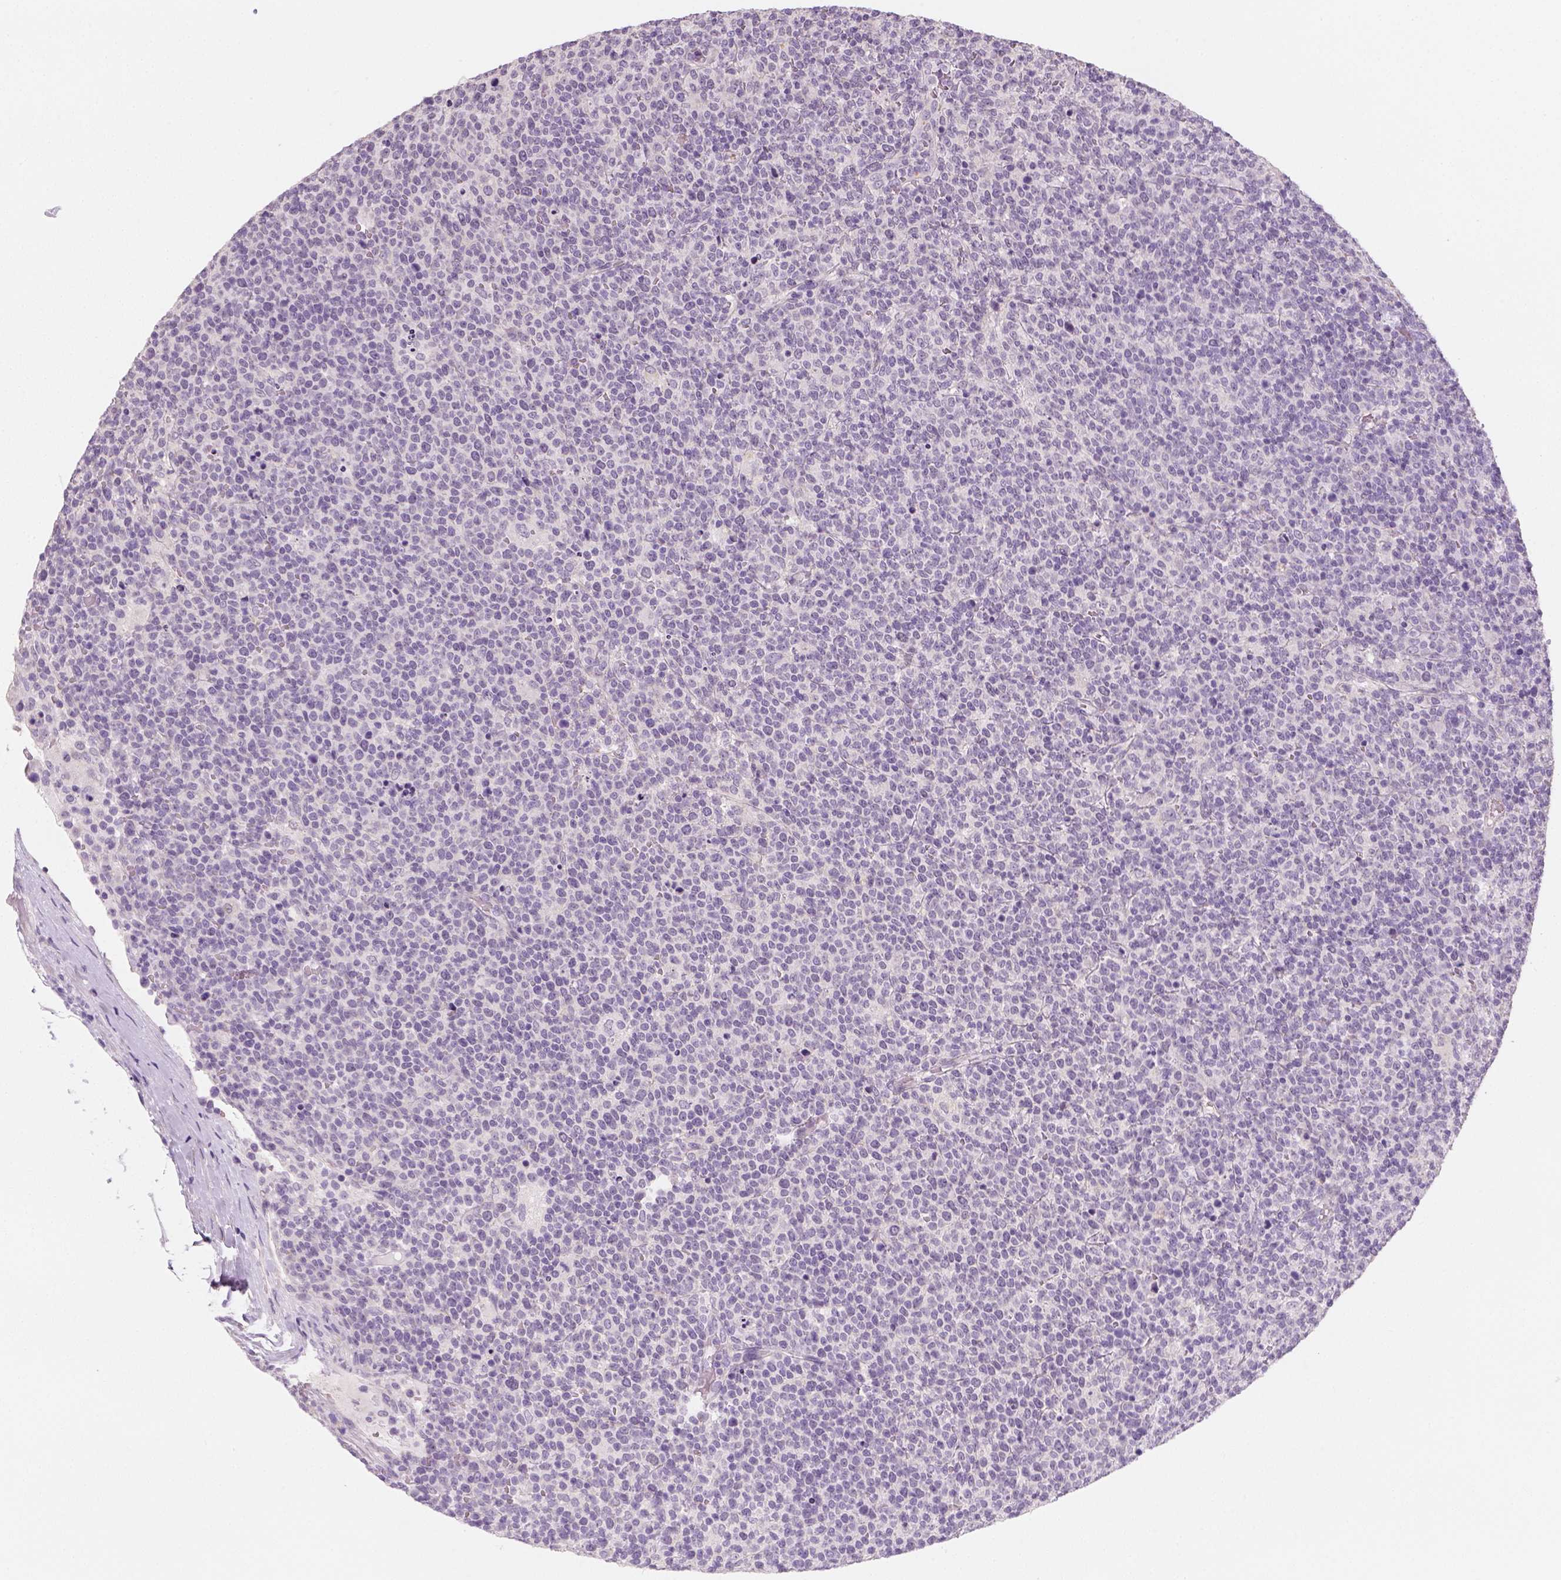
{"staining": {"intensity": "negative", "quantity": "none", "location": "none"}, "tissue": "lymphoma", "cell_type": "Tumor cells", "image_type": "cancer", "snomed": [{"axis": "morphology", "description": "Malignant lymphoma, non-Hodgkin's type, High grade"}, {"axis": "topography", "description": "Lymph node"}], "caption": "DAB (3,3'-diaminobenzidine) immunohistochemical staining of lymphoma shows no significant staining in tumor cells. The staining is performed using DAB (3,3'-diaminobenzidine) brown chromogen with nuclei counter-stained in using hematoxylin.", "gene": "FAM163B", "patient": {"sex": "male", "age": 61}}